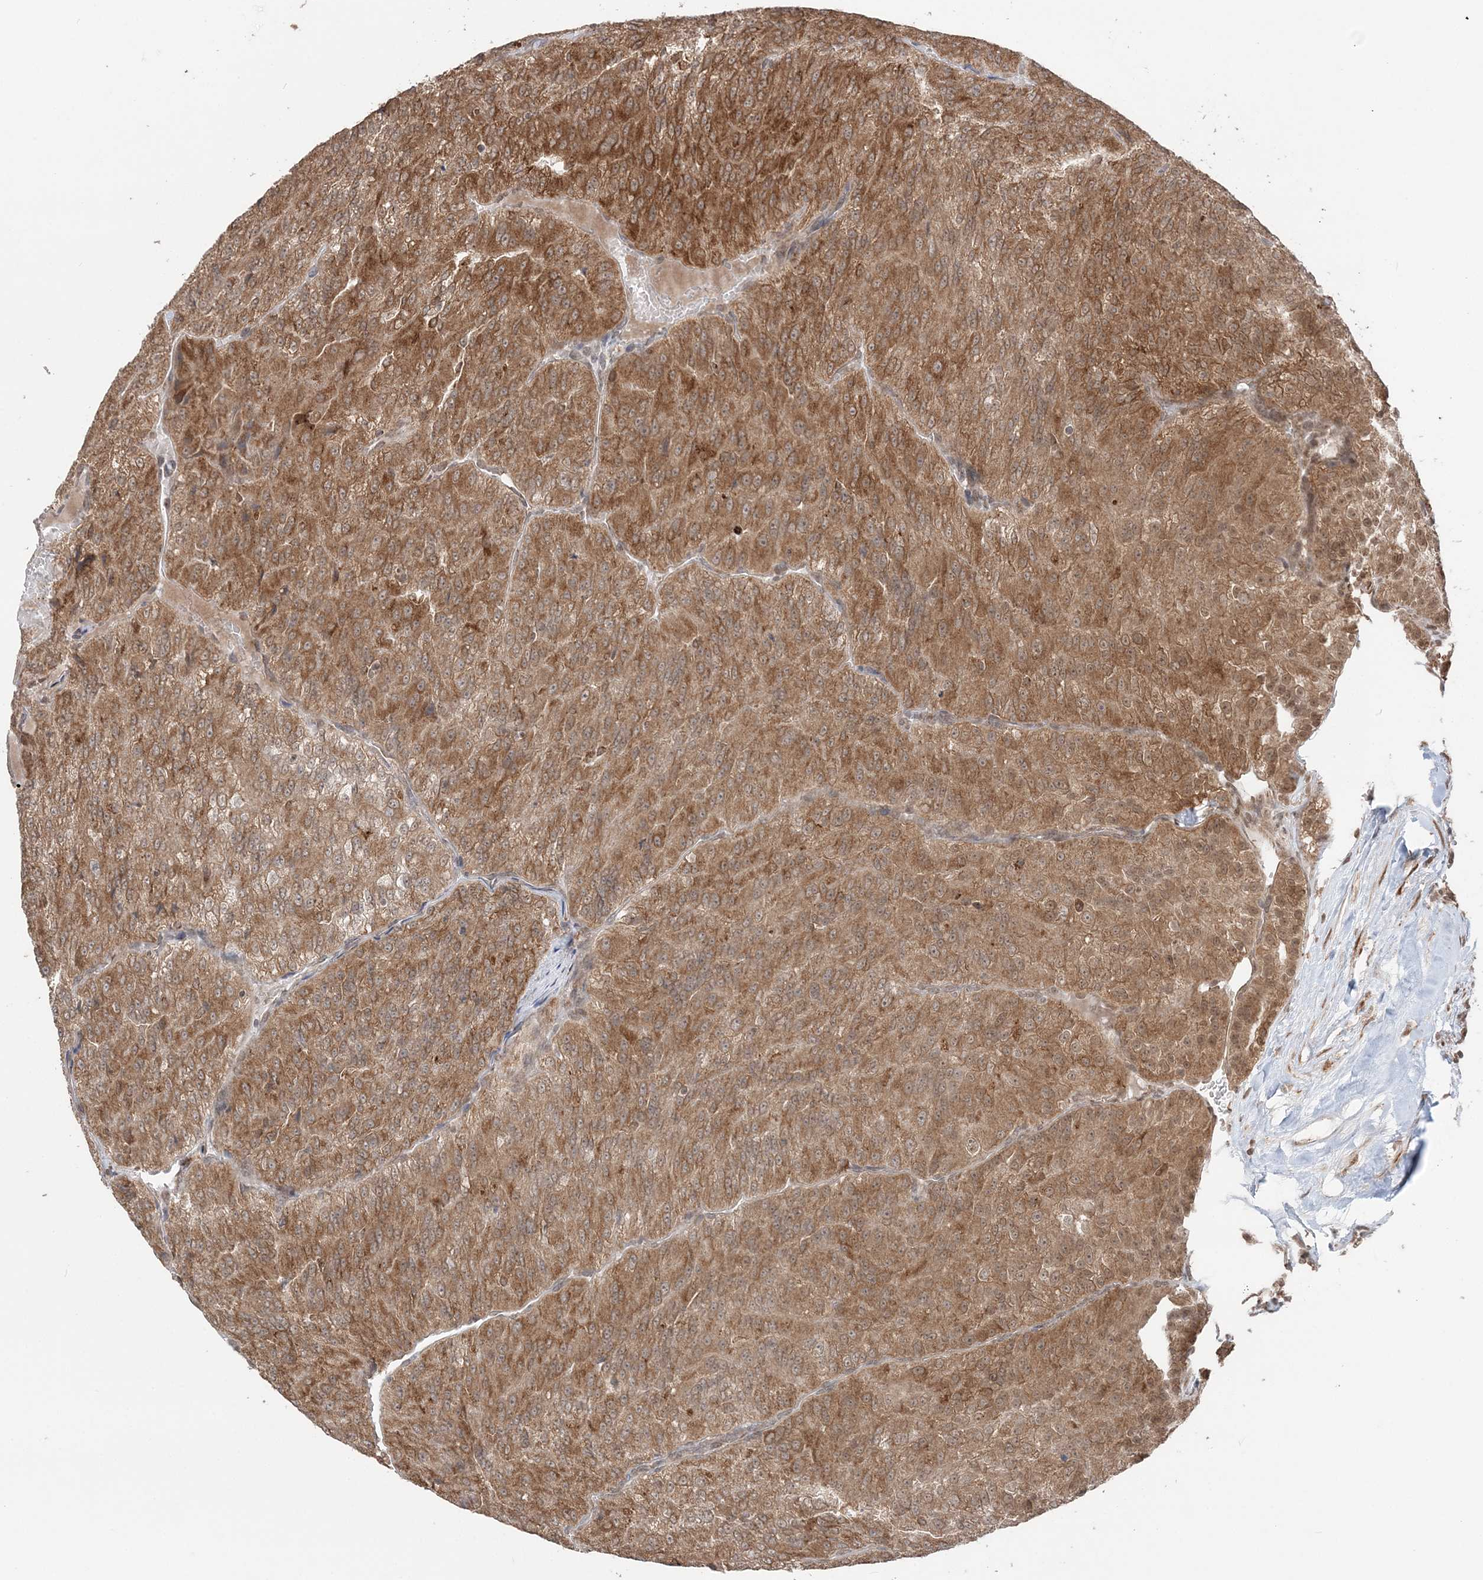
{"staining": {"intensity": "moderate", "quantity": ">75%", "location": "cytoplasmic/membranous"}, "tissue": "renal cancer", "cell_type": "Tumor cells", "image_type": "cancer", "snomed": [{"axis": "morphology", "description": "Adenocarcinoma, NOS"}, {"axis": "topography", "description": "Kidney"}], "caption": "Immunohistochemistry of human adenocarcinoma (renal) displays medium levels of moderate cytoplasmic/membranous positivity in approximately >75% of tumor cells.", "gene": "TMED10", "patient": {"sex": "female", "age": 63}}